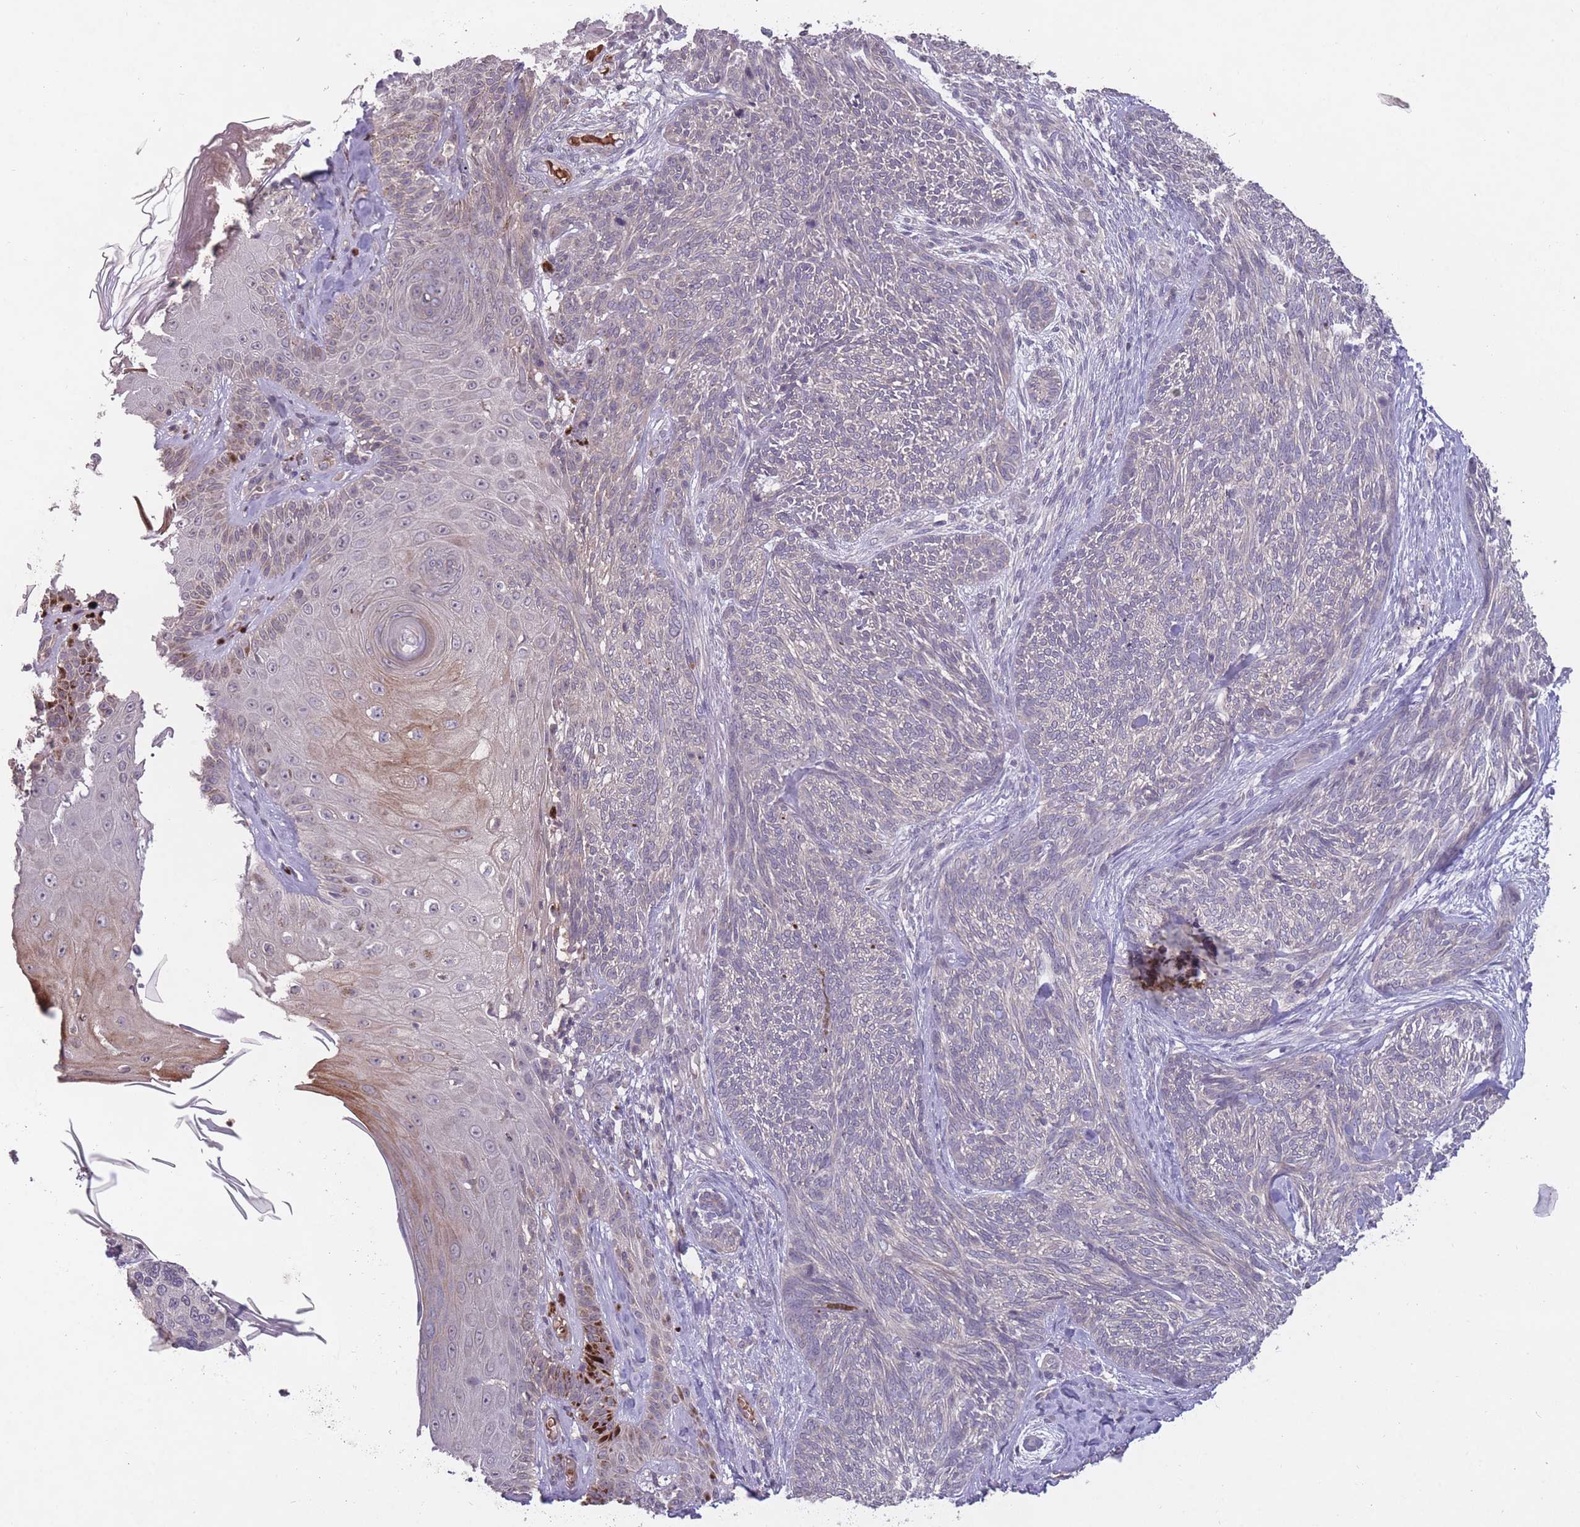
{"staining": {"intensity": "weak", "quantity": "<25%", "location": "cytoplasmic/membranous"}, "tissue": "skin cancer", "cell_type": "Tumor cells", "image_type": "cancer", "snomed": [{"axis": "morphology", "description": "Basal cell carcinoma"}, {"axis": "topography", "description": "Skin"}], "caption": "IHC of skin cancer demonstrates no positivity in tumor cells.", "gene": "ADCYAP1R1", "patient": {"sex": "male", "age": 73}}